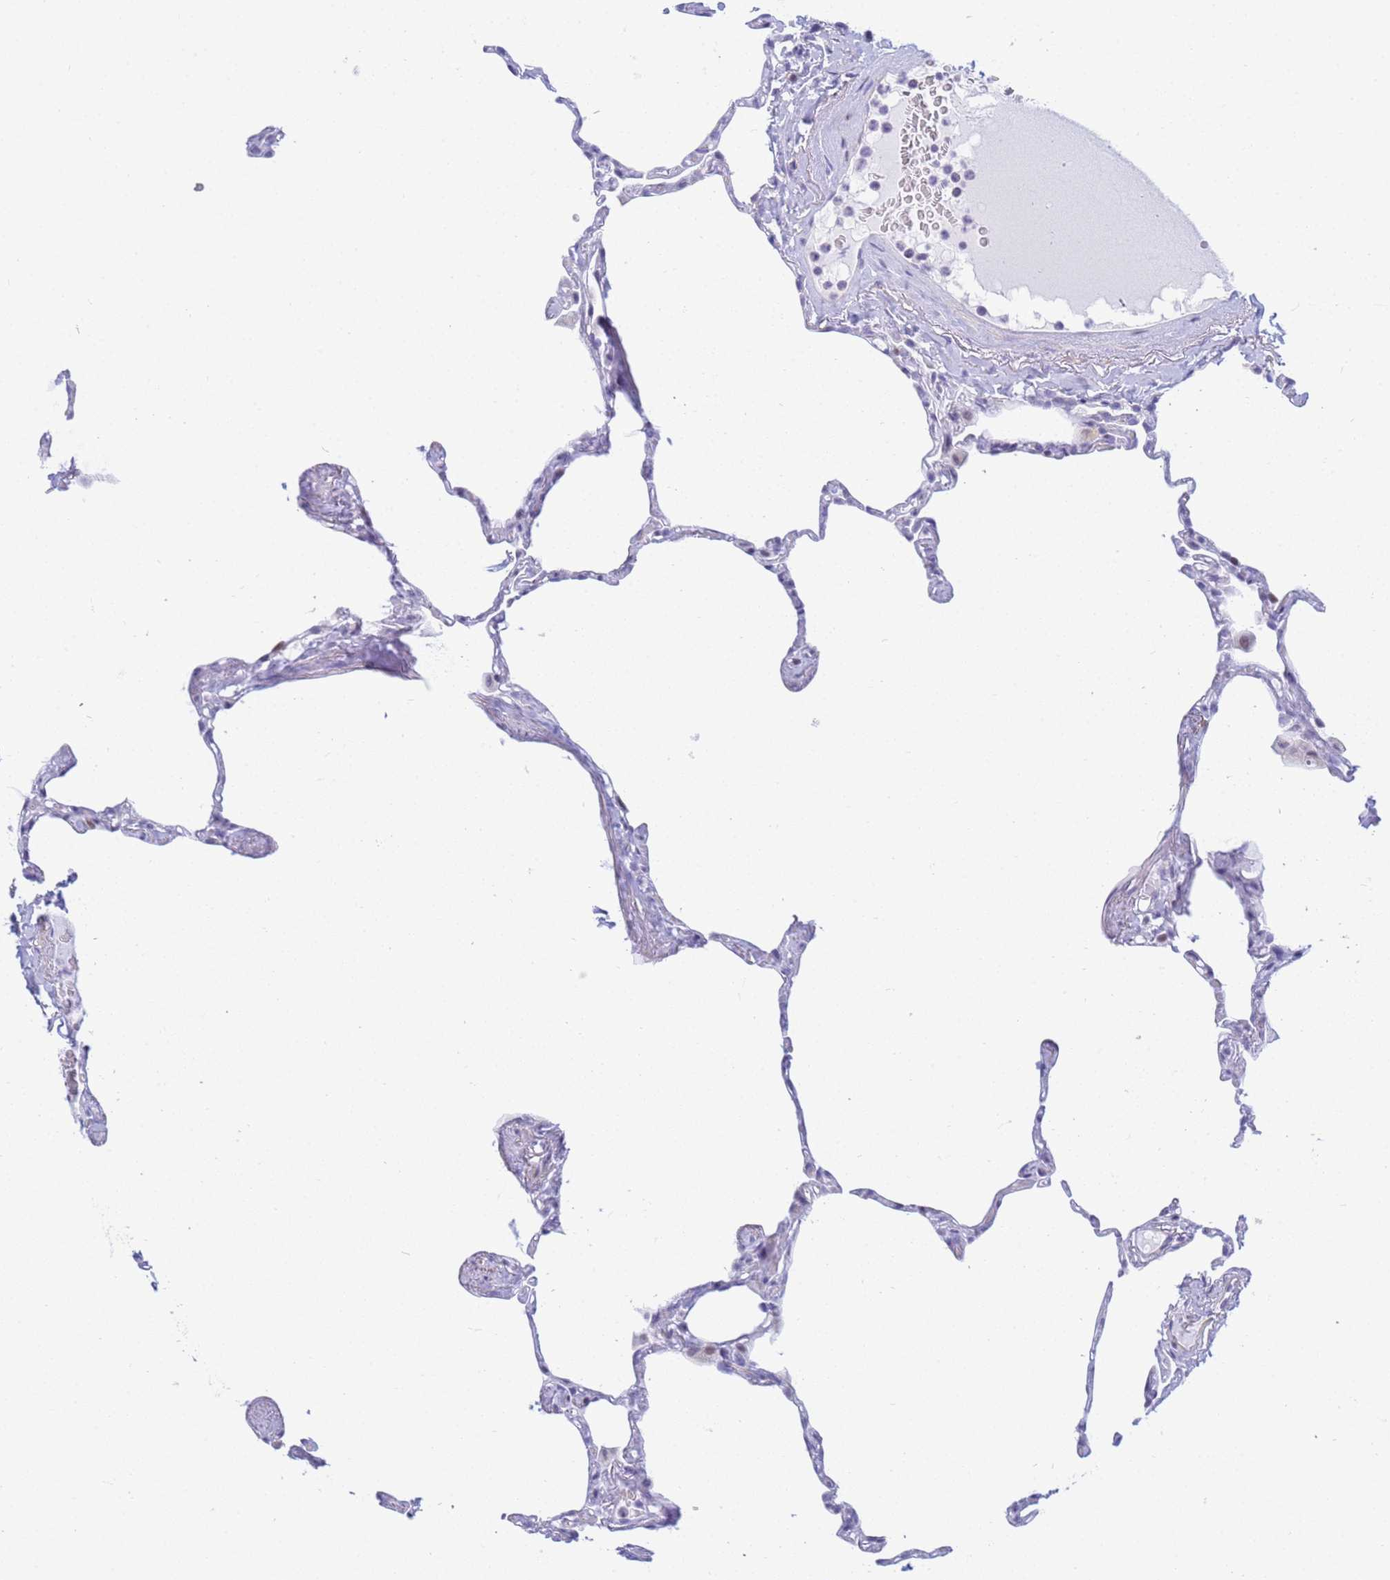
{"staining": {"intensity": "negative", "quantity": "none", "location": "none"}, "tissue": "lung", "cell_type": "Alveolar cells", "image_type": "normal", "snomed": [{"axis": "morphology", "description": "Normal tissue, NOS"}, {"axis": "topography", "description": "Lung"}], "caption": "This is a micrograph of immunohistochemistry staining of unremarkable lung, which shows no positivity in alveolar cells. (Immunohistochemistry (ihc), brightfield microscopy, high magnification).", "gene": "SNX20", "patient": {"sex": "male", "age": 65}}